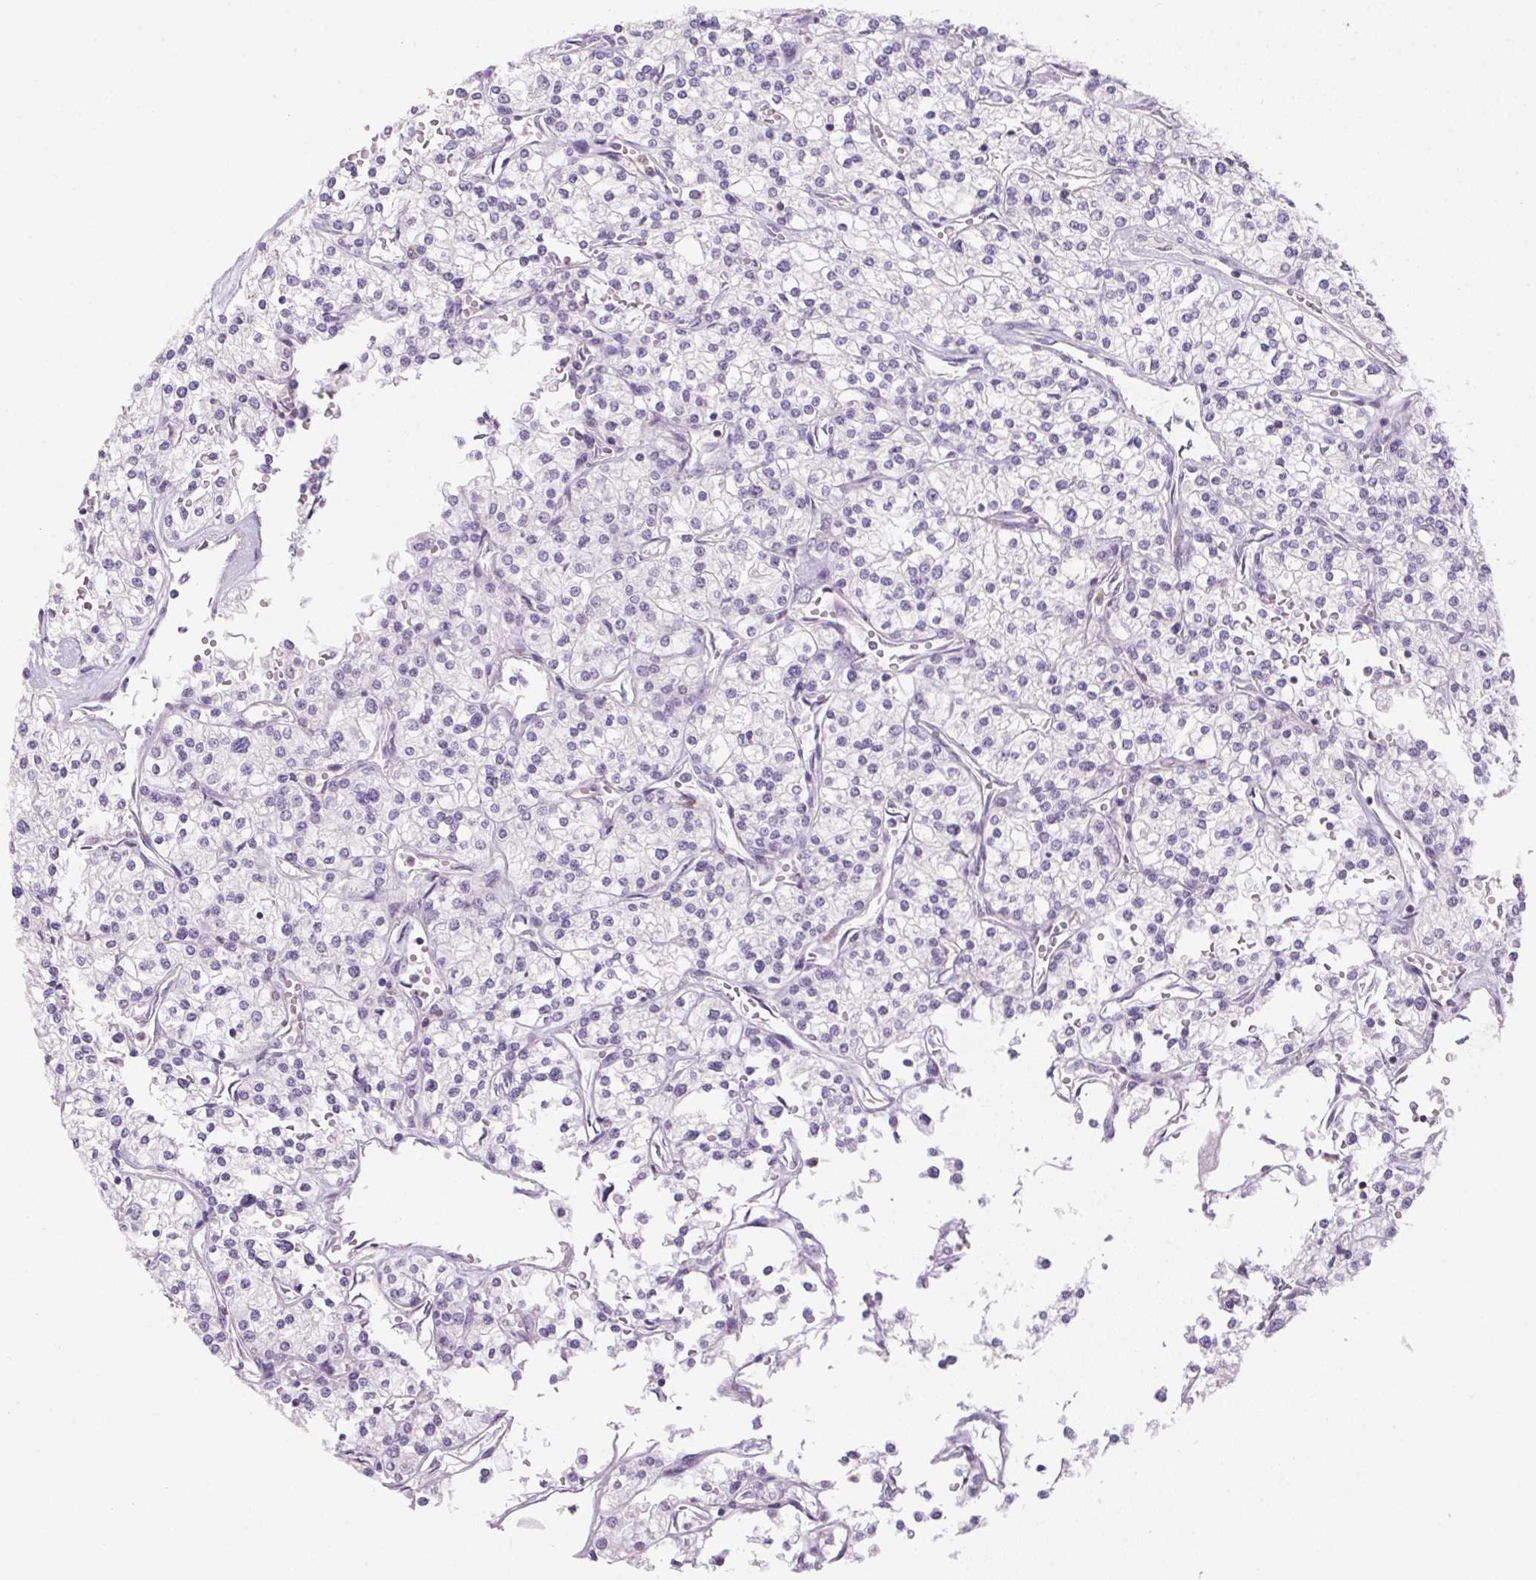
{"staining": {"intensity": "negative", "quantity": "none", "location": "none"}, "tissue": "renal cancer", "cell_type": "Tumor cells", "image_type": "cancer", "snomed": [{"axis": "morphology", "description": "Adenocarcinoma, NOS"}, {"axis": "topography", "description": "Kidney"}], "caption": "Immunohistochemistry histopathology image of renal adenocarcinoma stained for a protein (brown), which shows no expression in tumor cells.", "gene": "ECPAS", "patient": {"sex": "male", "age": 80}}